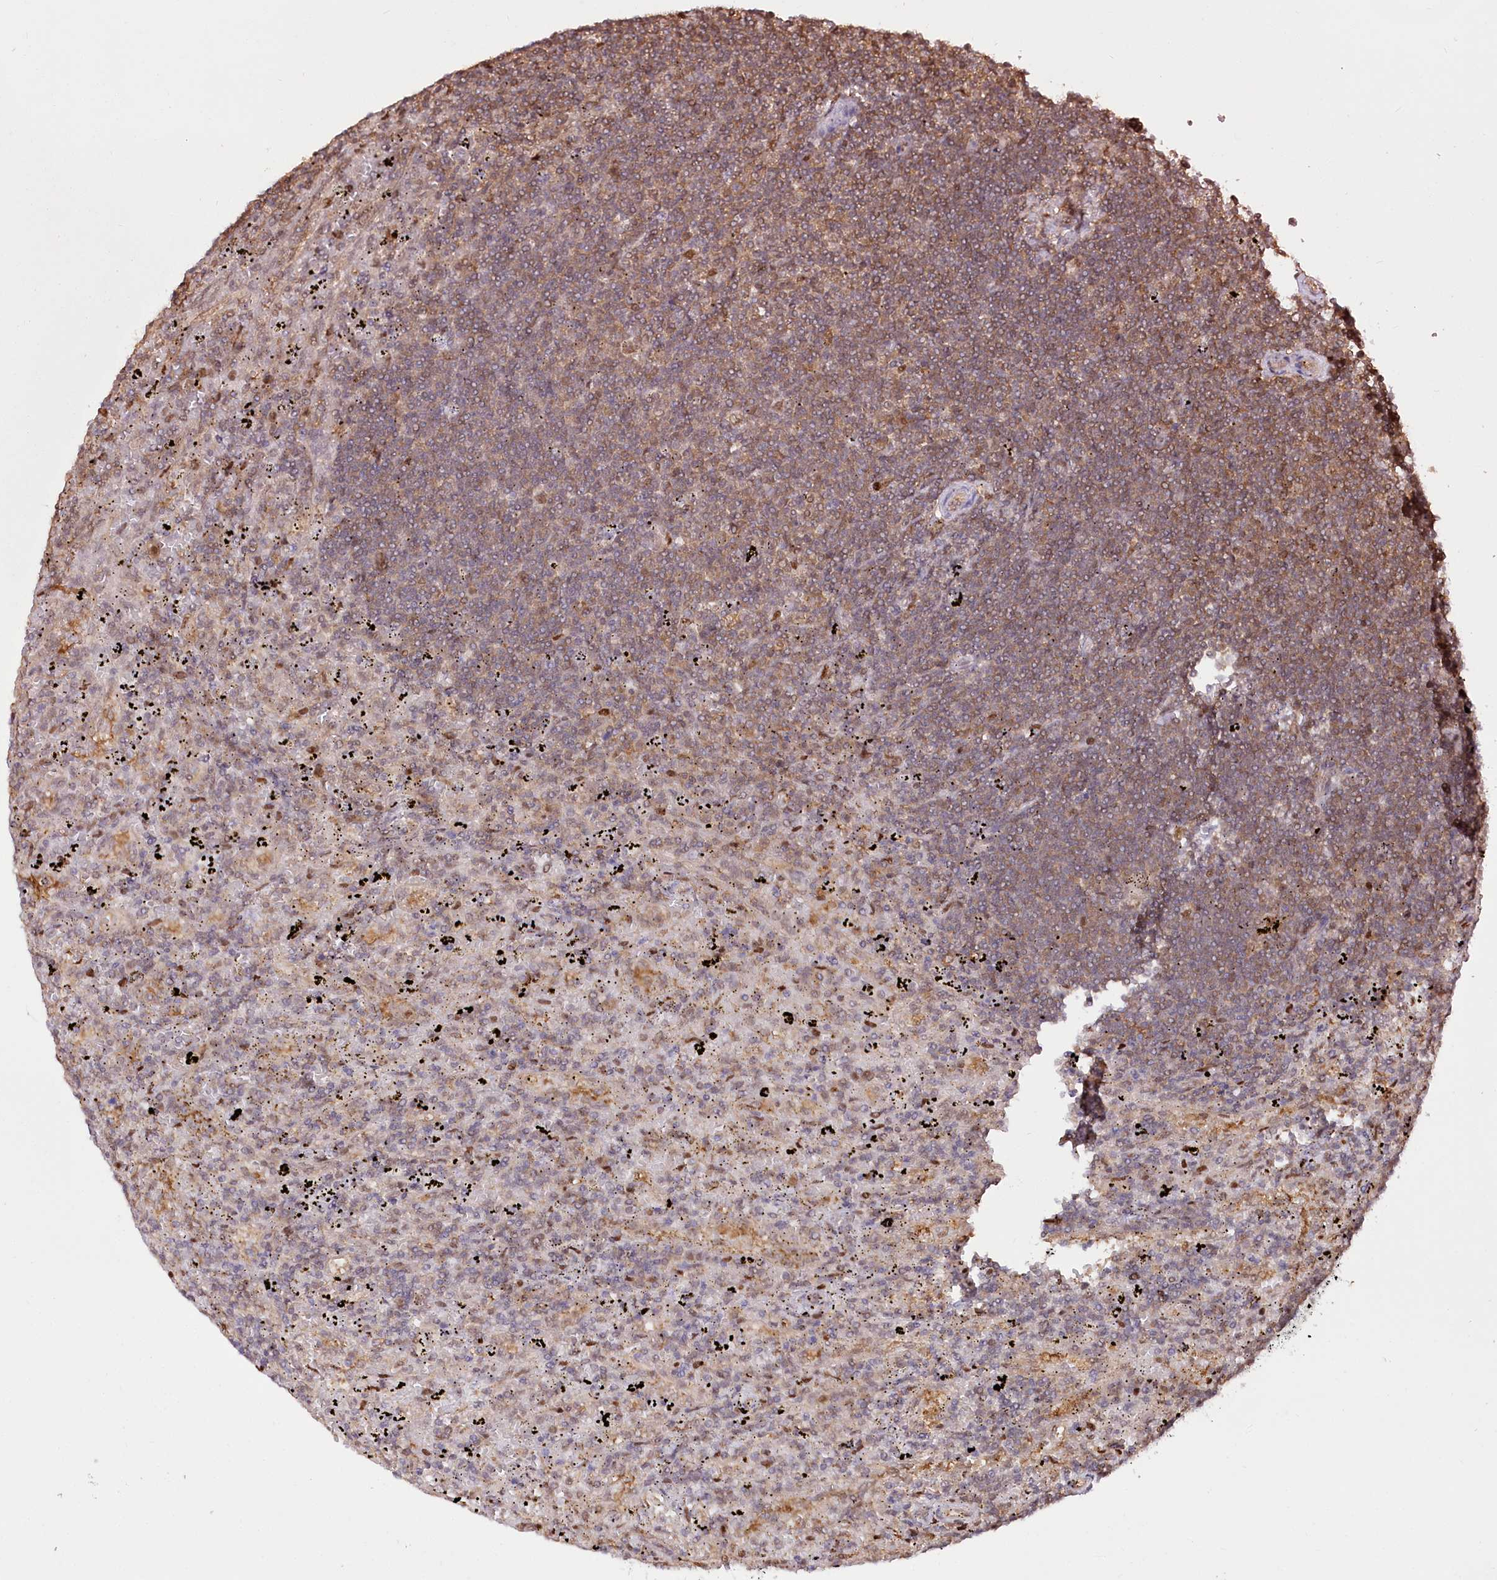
{"staining": {"intensity": "moderate", "quantity": "<25%", "location": "cytoplasmic/membranous"}, "tissue": "lymphoma", "cell_type": "Tumor cells", "image_type": "cancer", "snomed": [{"axis": "morphology", "description": "Malignant lymphoma, non-Hodgkin's type, Low grade"}, {"axis": "topography", "description": "Spleen"}], "caption": "This micrograph shows immunohistochemistry (IHC) staining of lymphoma, with low moderate cytoplasmic/membranous expression in approximately <25% of tumor cells.", "gene": "PSMA1", "patient": {"sex": "male", "age": 76}}